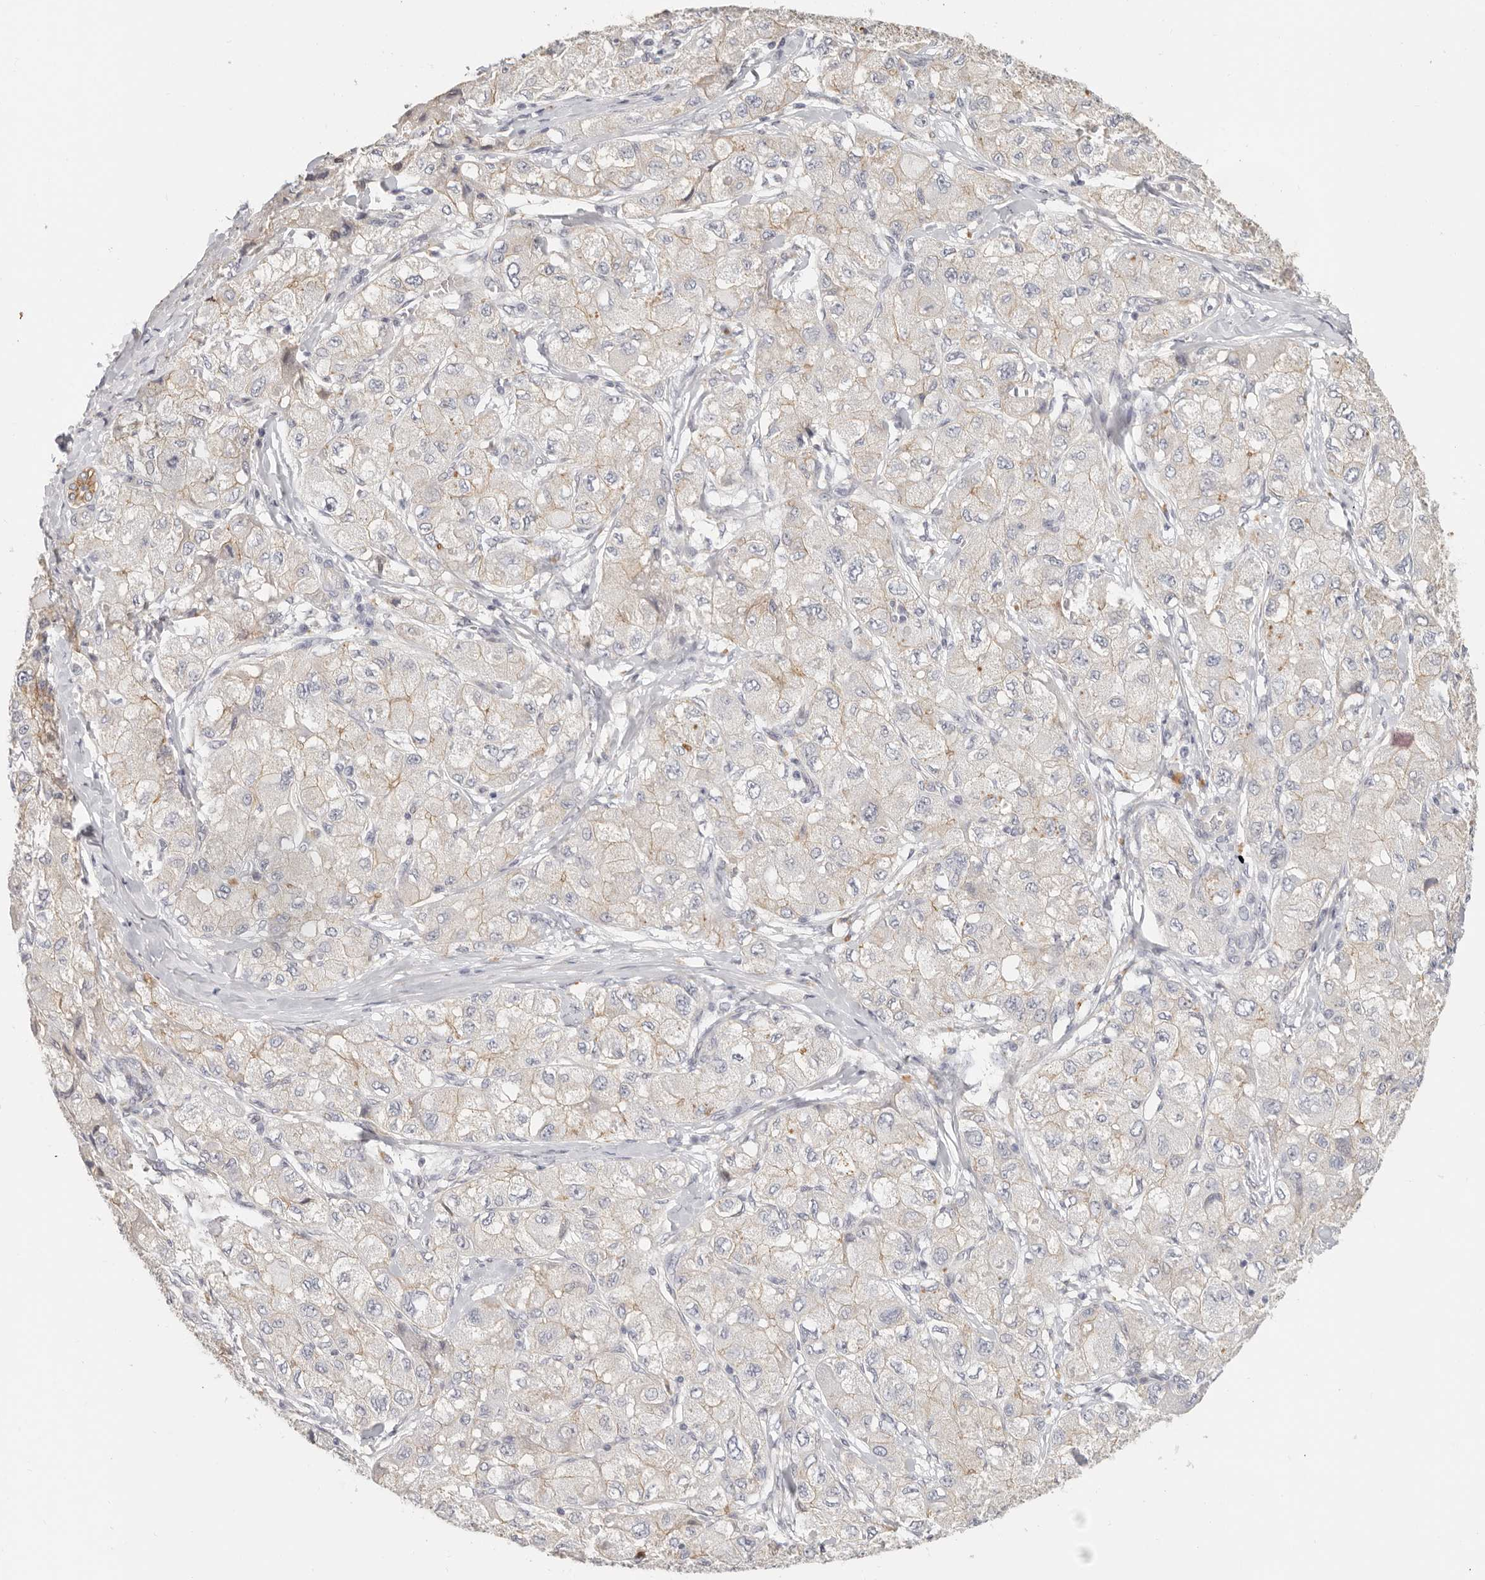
{"staining": {"intensity": "weak", "quantity": "<25%", "location": "cytoplasmic/membranous"}, "tissue": "liver cancer", "cell_type": "Tumor cells", "image_type": "cancer", "snomed": [{"axis": "morphology", "description": "Carcinoma, Hepatocellular, NOS"}, {"axis": "topography", "description": "Liver"}], "caption": "Histopathology image shows no protein positivity in tumor cells of liver cancer (hepatocellular carcinoma) tissue.", "gene": "ANXA9", "patient": {"sex": "male", "age": 80}}